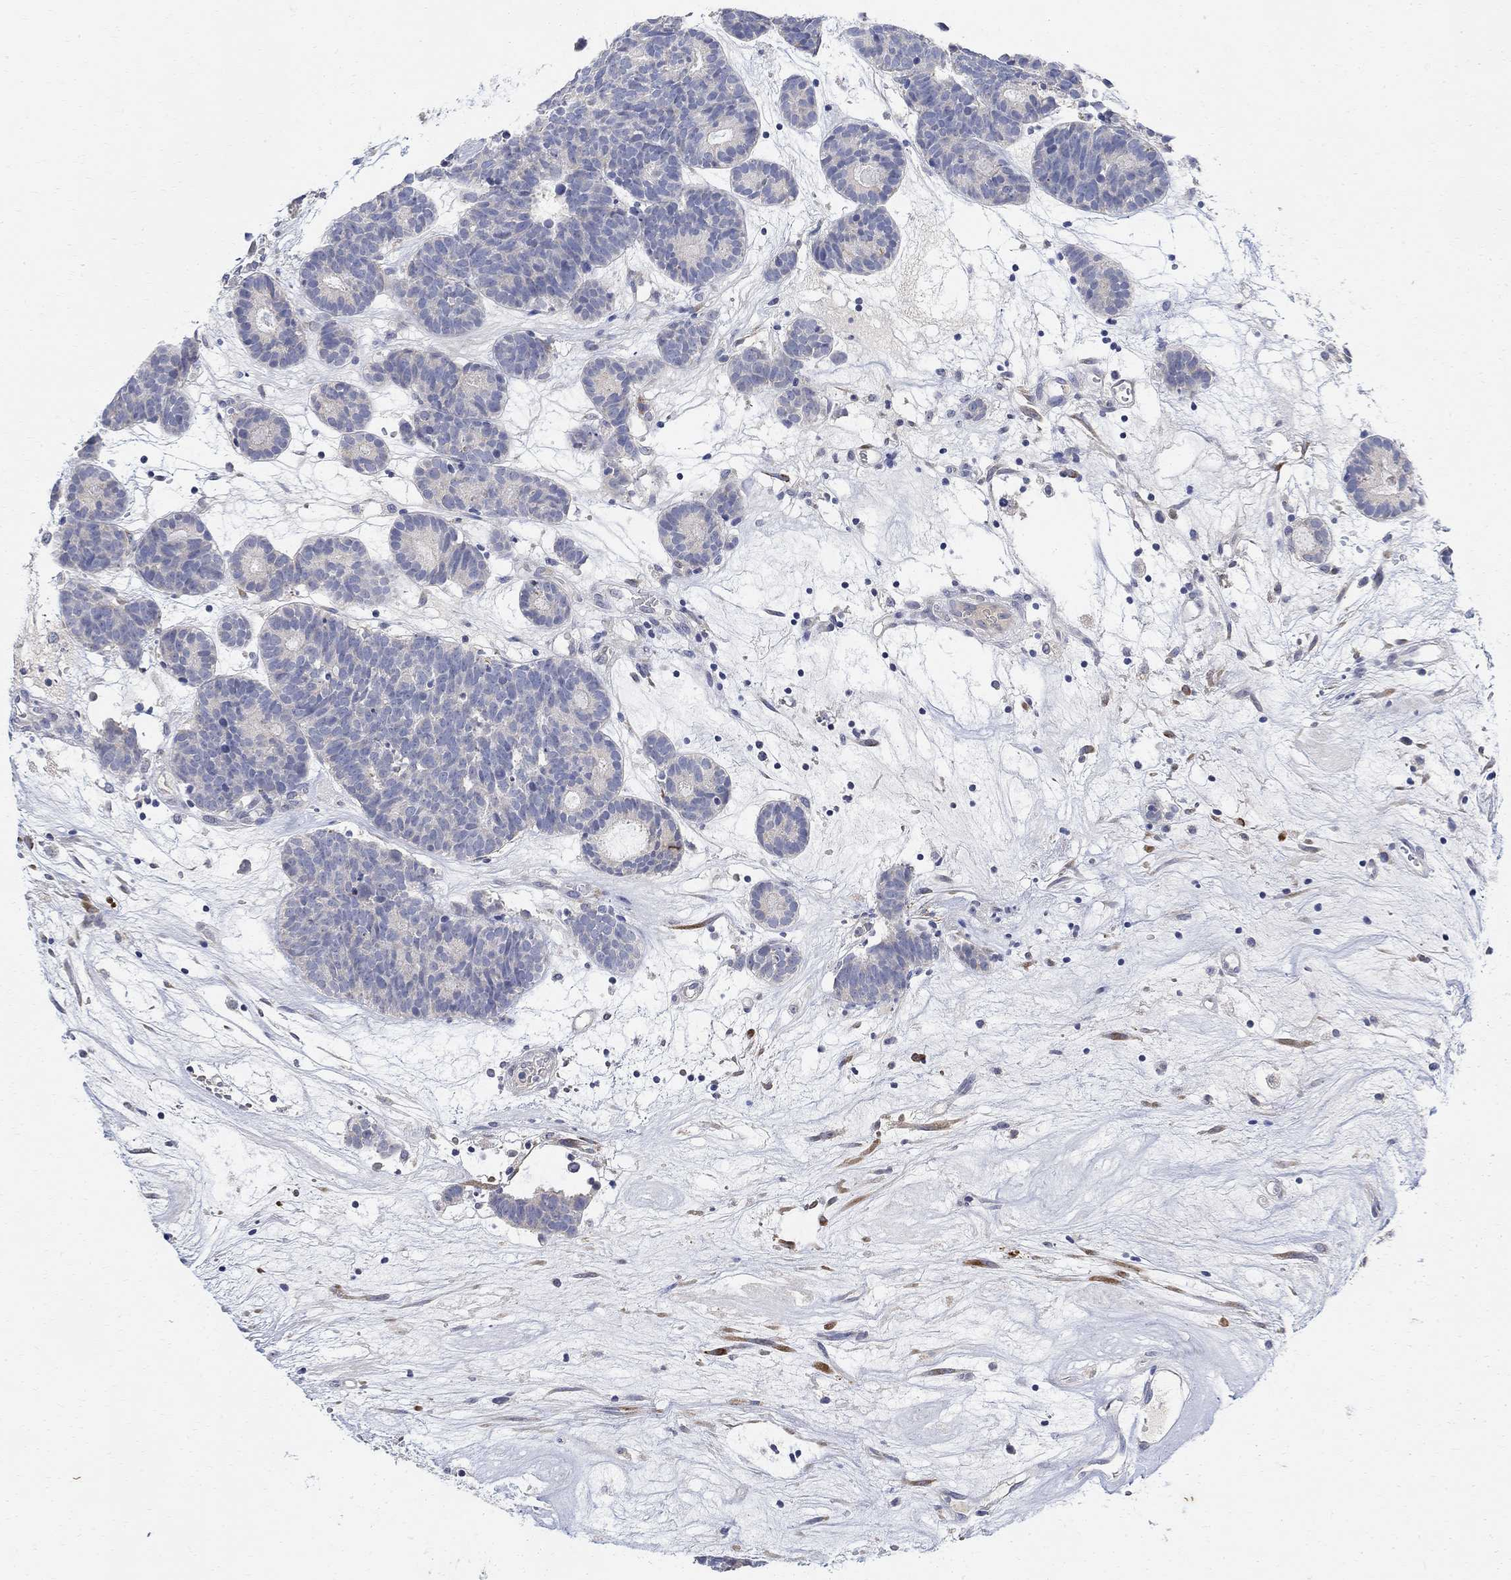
{"staining": {"intensity": "negative", "quantity": "none", "location": "none"}, "tissue": "head and neck cancer", "cell_type": "Tumor cells", "image_type": "cancer", "snomed": [{"axis": "morphology", "description": "Adenocarcinoma, NOS"}, {"axis": "topography", "description": "Head-Neck"}], "caption": "Photomicrograph shows no protein positivity in tumor cells of head and neck cancer tissue. Nuclei are stained in blue.", "gene": "FNDC5", "patient": {"sex": "female", "age": 81}}